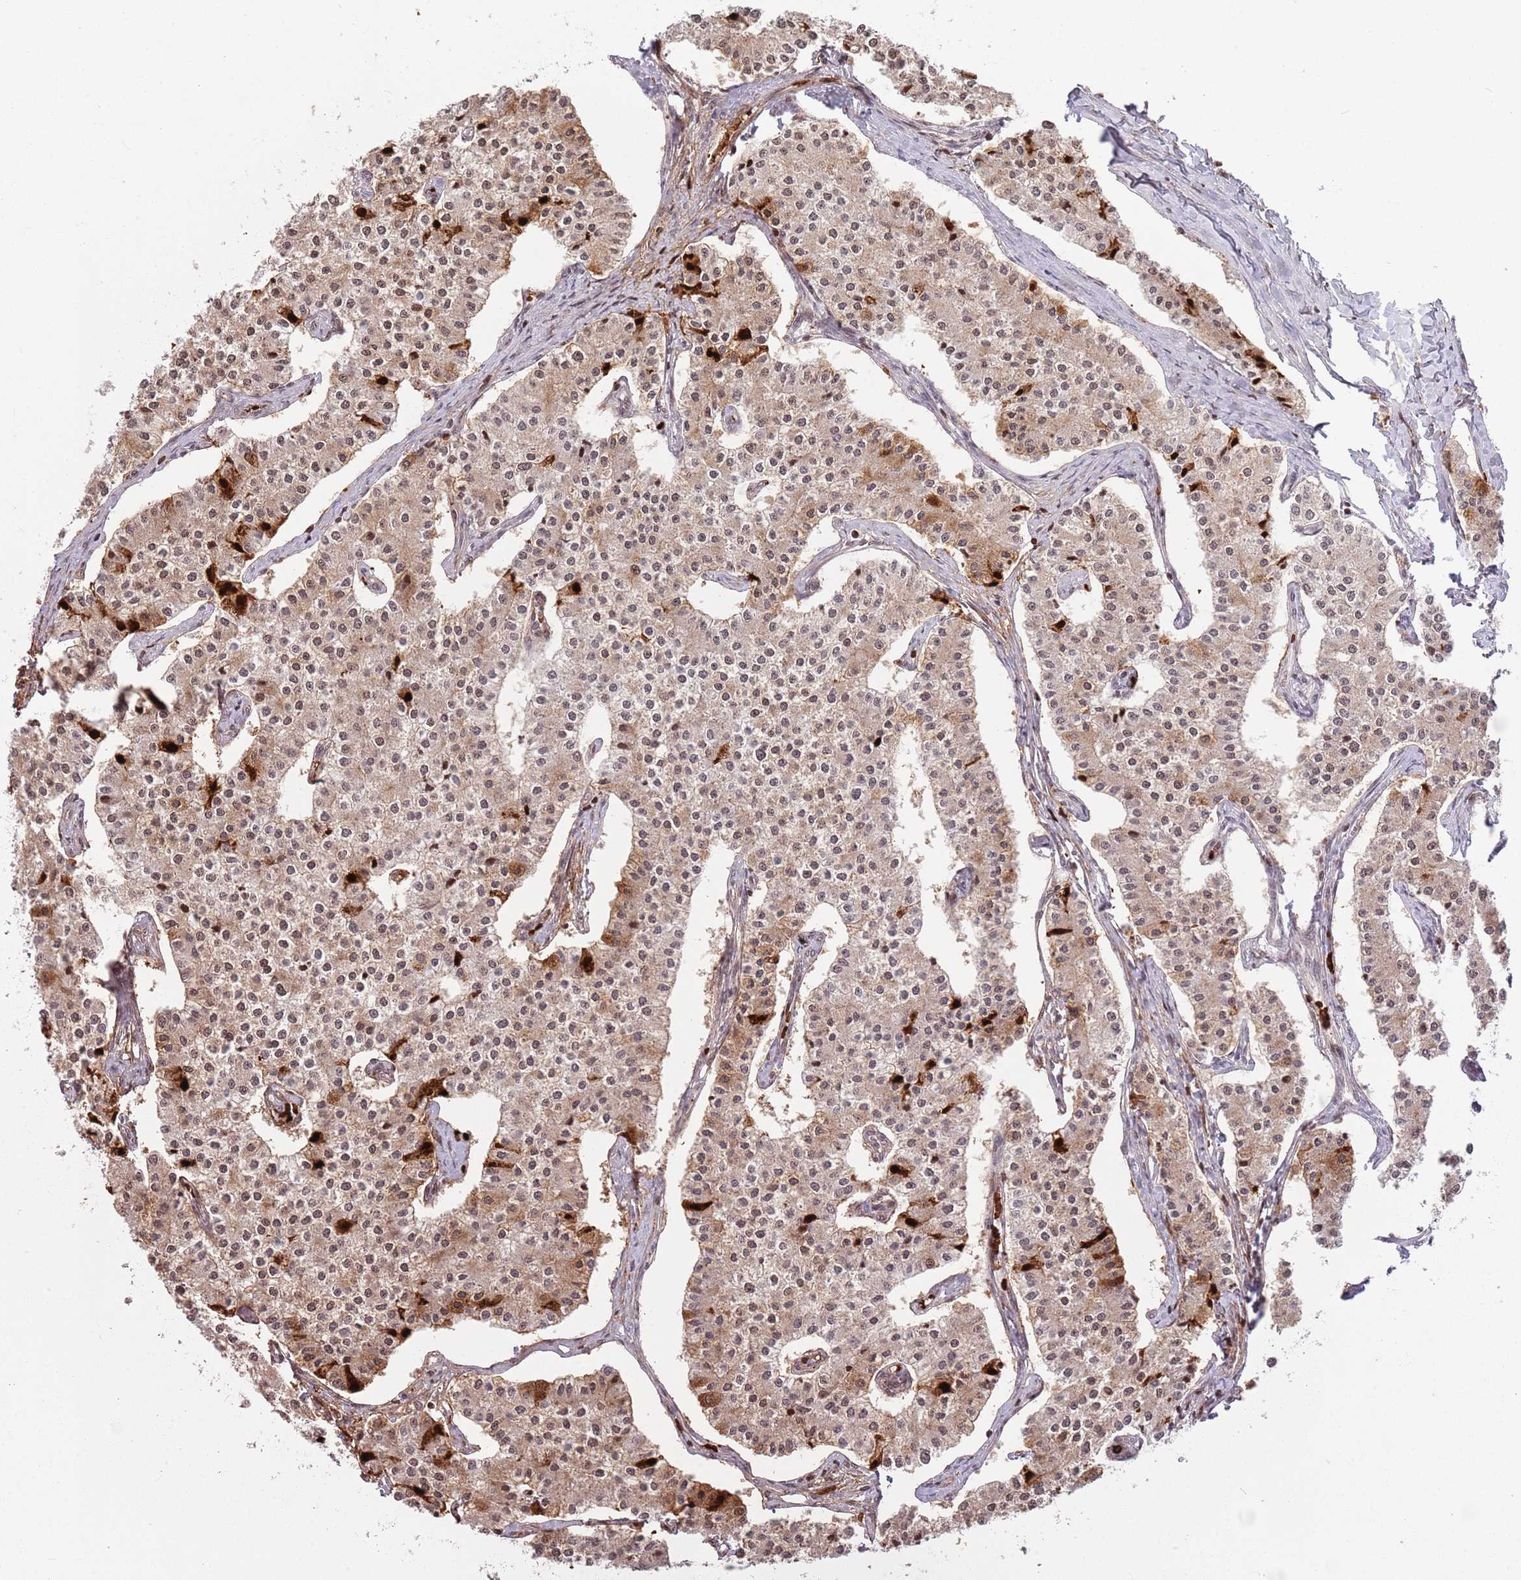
{"staining": {"intensity": "moderate", "quantity": "25%-75%", "location": "cytoplasmic/membranous,nuclear"}, "tissue": "carcinoid", "cell_type": "Tumor cells", "image_type": "cancer", "snomed": [{"axis": "morphology", "description": "Carcinoid, malignant, NOS"}, {"axis": "topography", "description": "Colon"}], "caption": "Brown immunohistochemical staining in carcinoid (malignant) shows moderate cytoplasmic/membranous and nuclear positivity in approximately 25%-75% of tumor cells.", "gene": "SH3RF3", "patient": {"sex": "female", "age": 52}}